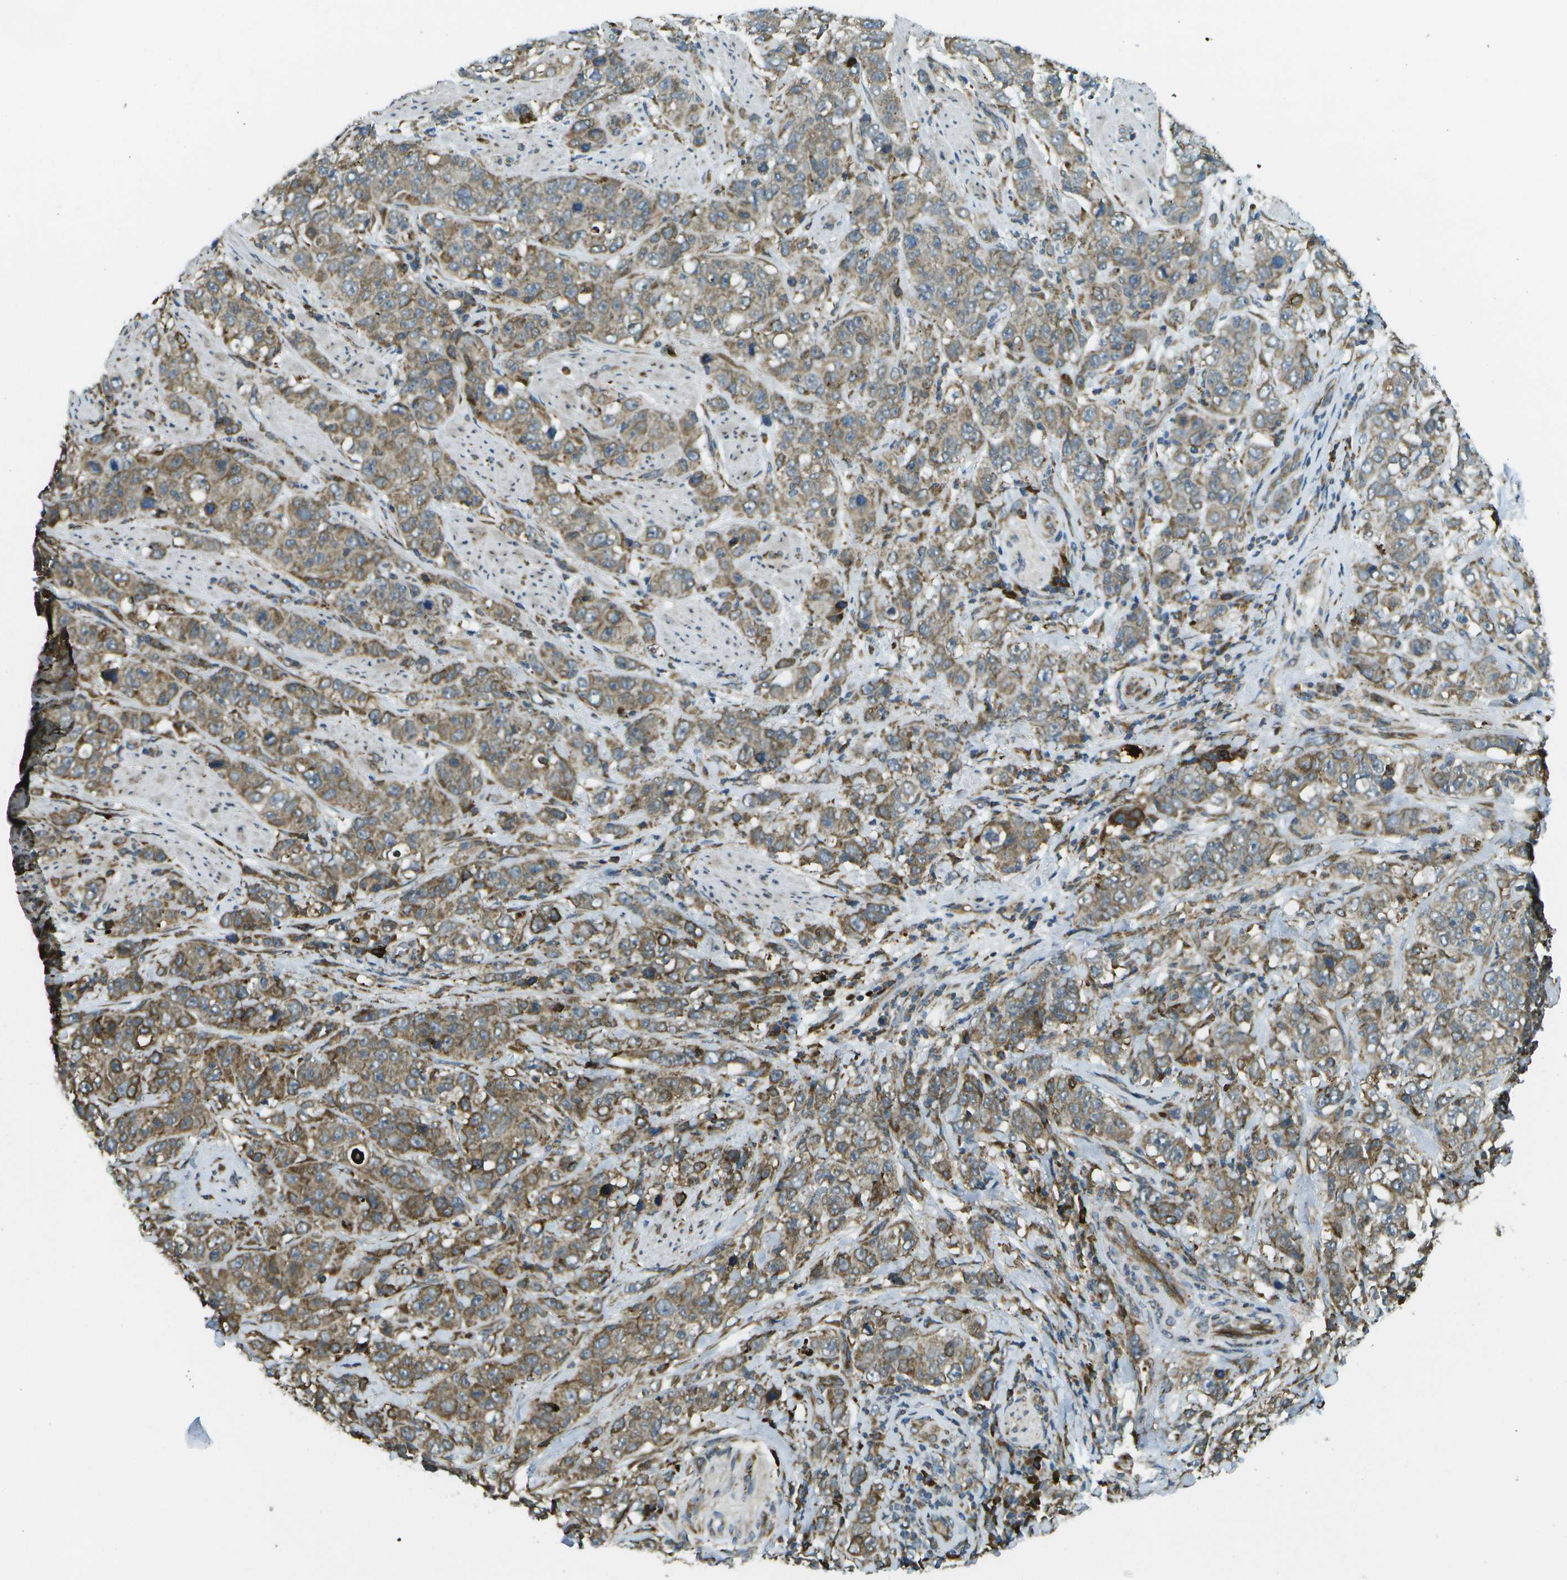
{"staining": {"intensity": "moderate", "quantity": ">75%", "location": "cytoplasmic/membranous"}, "tissue": "stomach cancer", "cell_type": "Tumor cells", "image_type": "cancer", "snomed": [{"axis": "morphology", "description": "Adenocarcinoma, NOS"}, {"axis": "topography", "description": "Stomach"}], "caption": "The photomicrograph reveals immunohistochemical staining of stomach cancer. There is moderate cytoplasmic/membranous positivity is identified in about >75% of tumor cells. (Stains: DAB in brown, nuclei in blue, Microscopy: brightfield microscopy at high magnification).", "gene": "USP30", "patient": {"sex": "male", "age": 48}}